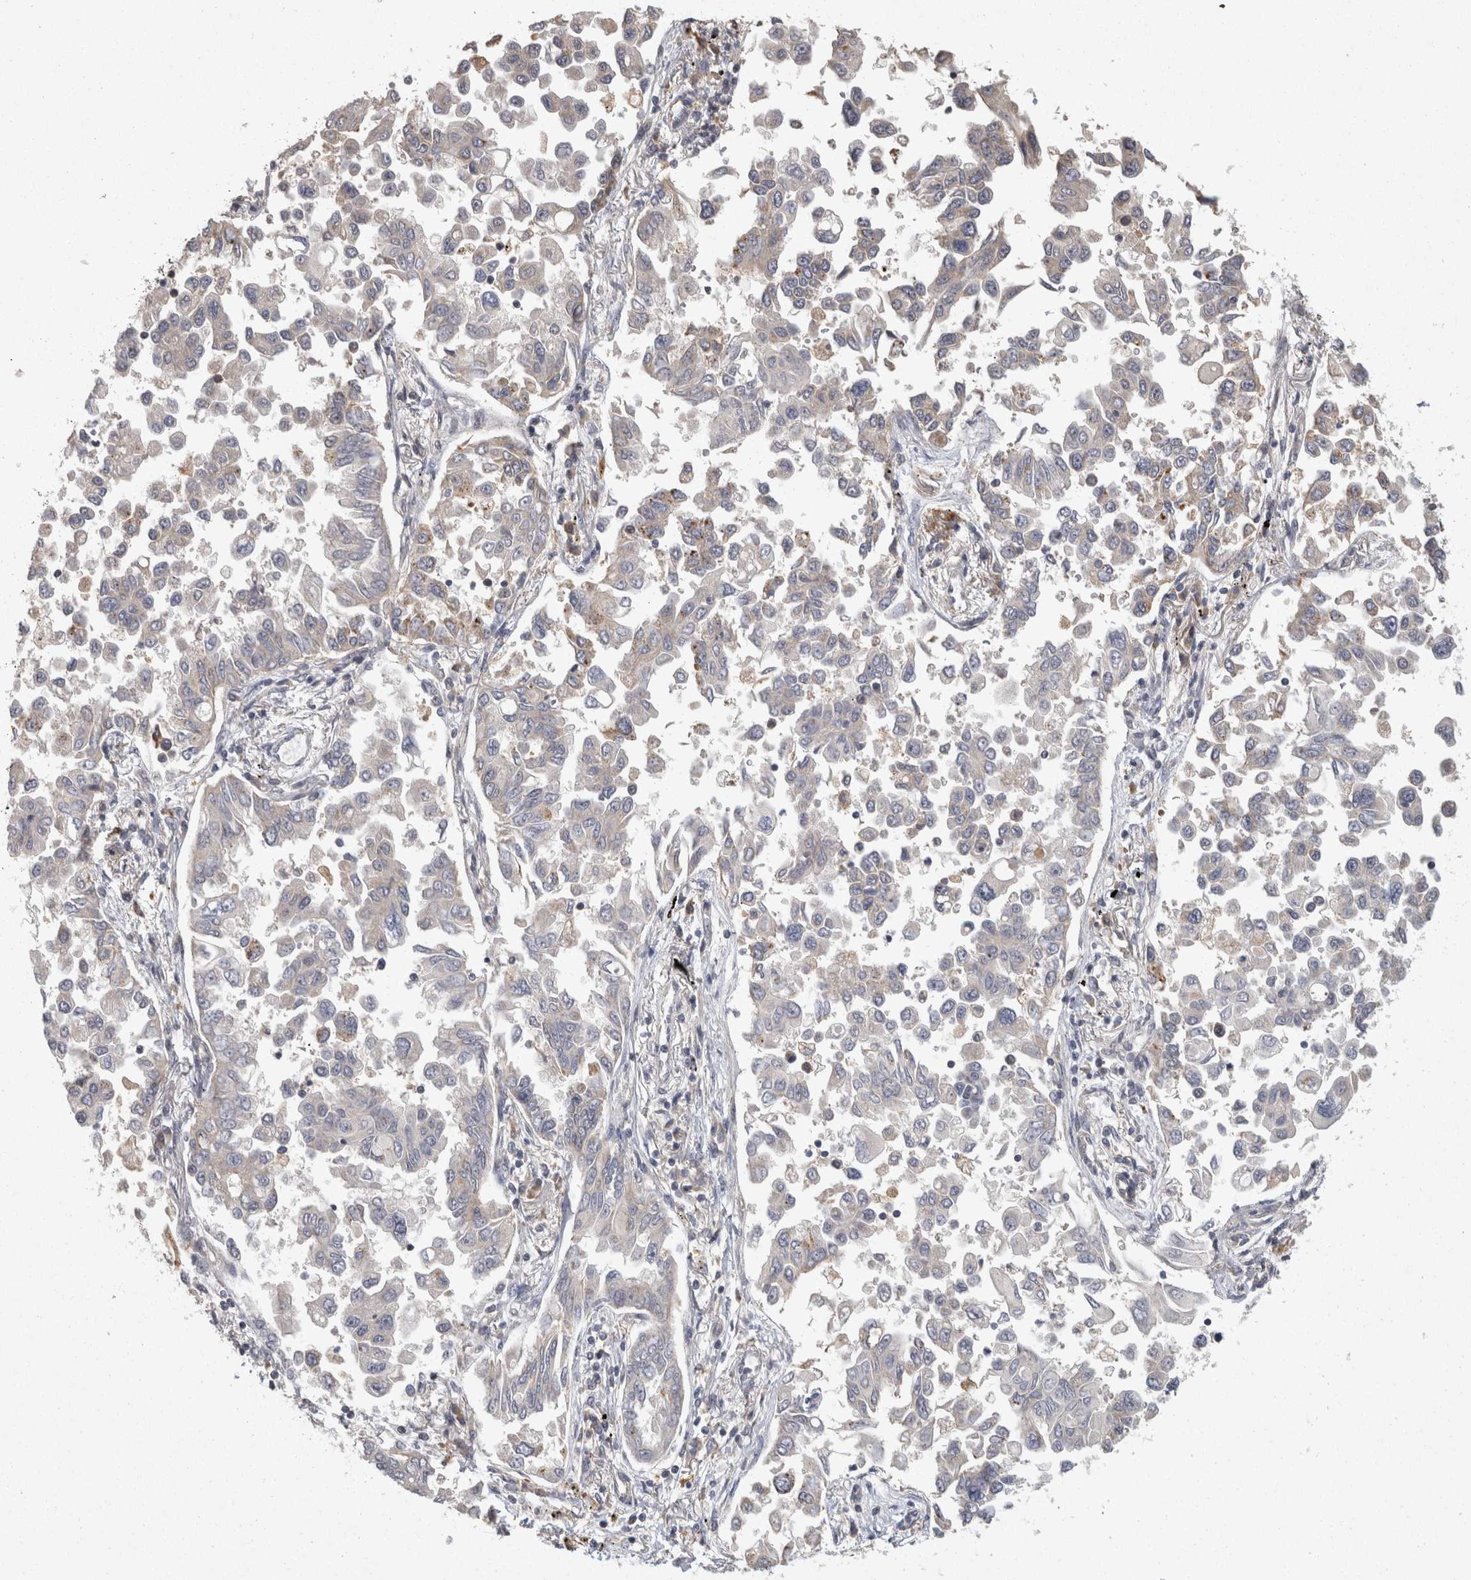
{"staining": {"intensity": "weak", "quantity": "<25%", "location": "cytoplasmic/membranous"}, "tissue": "lung cancer", "cell_type": "Tumor cells", "image_type": "cancer", "snomed": [{"axis": "morphology", "description": "Adenocarcinoma, NOS"}, {"axis": "topography", "description": "Lung"}], "caption": "This is an immunohistochemistry (IHC) image of human lung adenocarcinoma. There is no expression in tumor cells.", "gene": "ACAT2", "patient": {"sex": "female", "age": 67}}